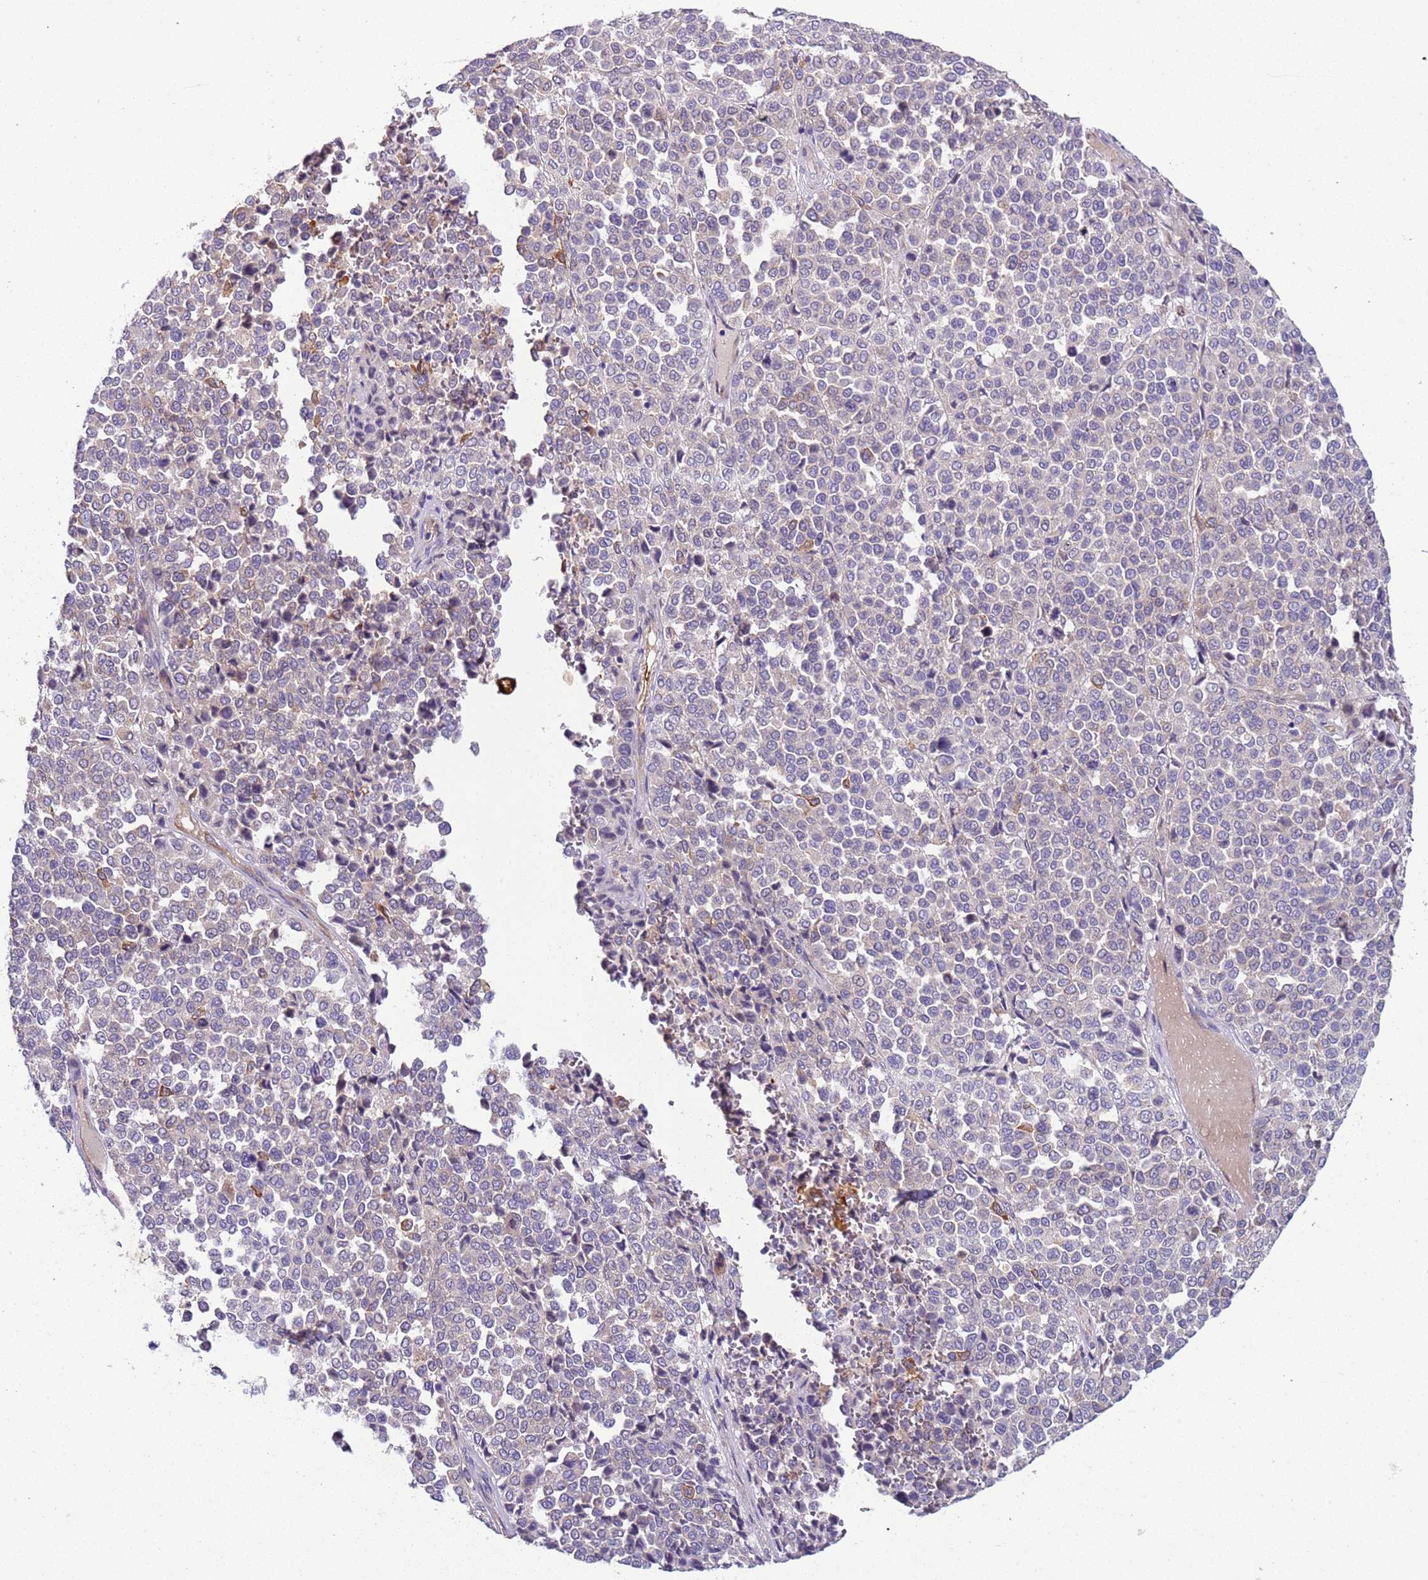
{"staining": {"intensity": "negative", "quantity": "none", "location": "none"}, "tissue": "melanoma", "cell_type": "Tumor cells", "image_type": "cancer", "snomed": [{"axis": "morphology", "description": "Malignant melanoma, Metastatic site"}, {"axis": "topography", "description": "Pancreas"}], "caption": "The image shows no staining of tumor cells in melanoma. (DAB immunohistochemistry visualized using brightfield microscopy, high magnification).", "gene": "PAQR7", "patient": {"sex": "female", "age": 30}}